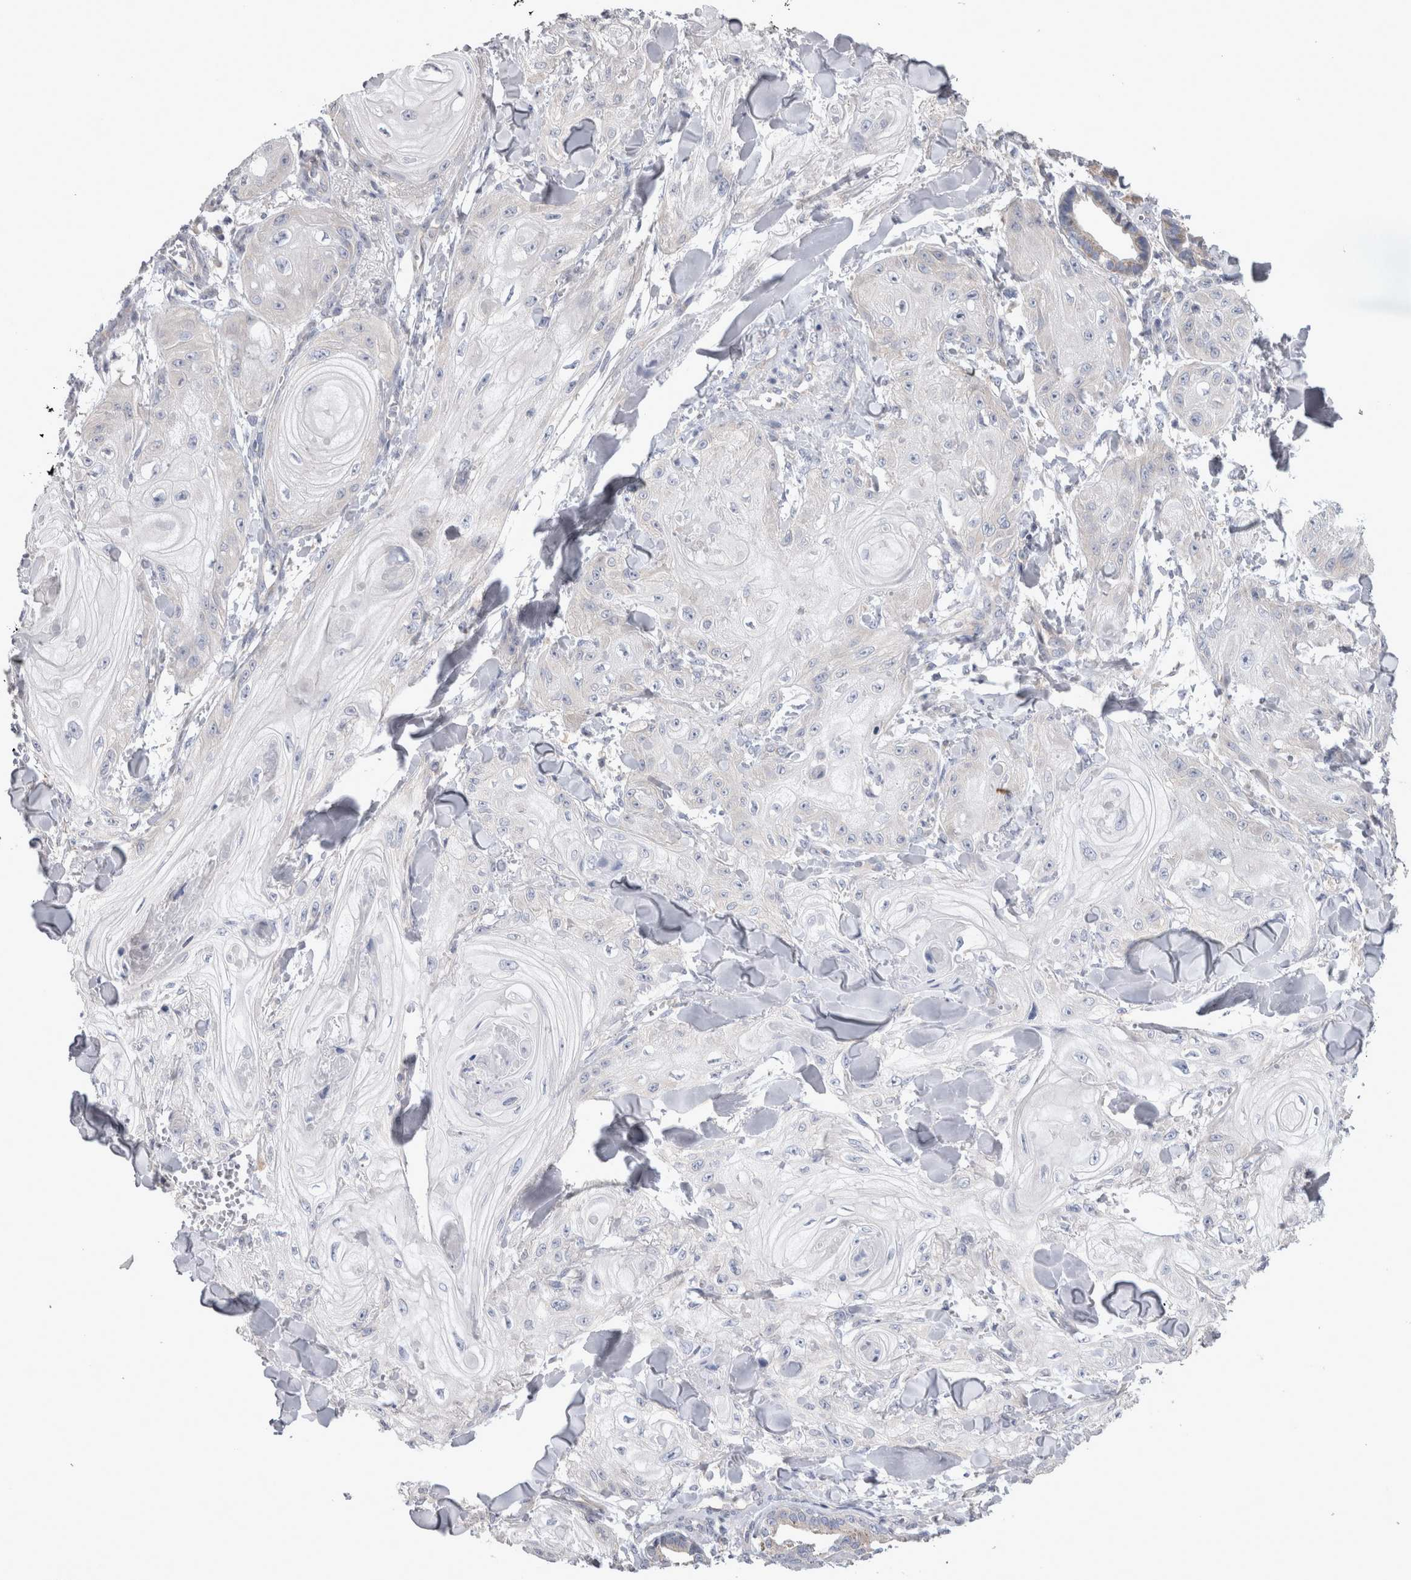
{"staining": {"intensity": "negative", "quantity": "none", "location": "none"}, "tissue": "skin cancer", "cell_type": "Tumor cells", "image_type": "cancer", "snomed": [{"axis": "morphology", "description": "Squamous cell carcinoma, NOS"}, {"axis": "topography", "description": "Skin"}], "caption": "This is an immunohistochemistry (IHC) micrograph of human skin cancer (squamous cell carcinoma). There is no staining in tumor cells.", "gene": "LRRC40", "patient": {"sex": "male", "age": 74}}